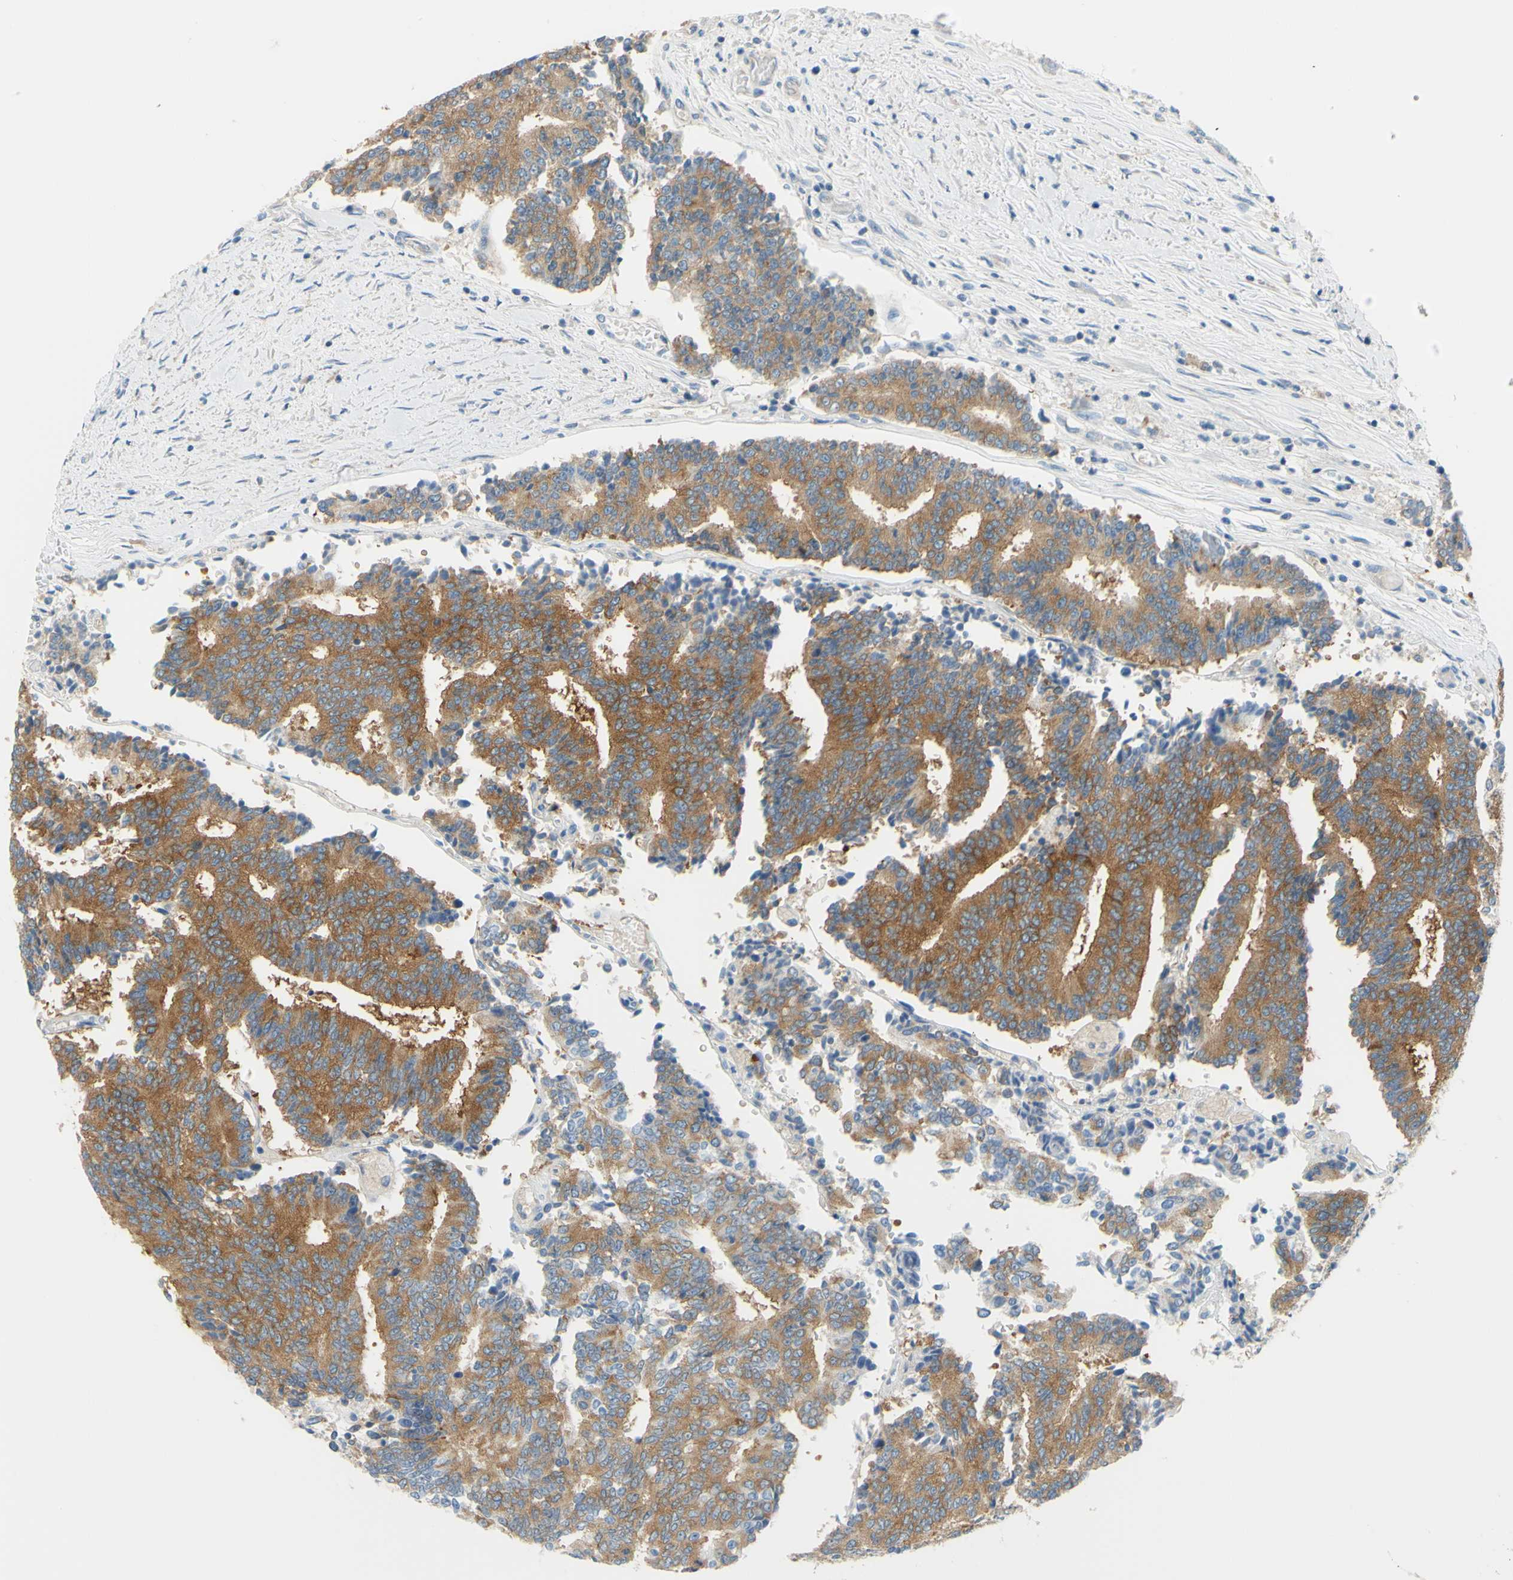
{"staining": {"intensity": "moderate", "quantity": ">75%", "location": "cytoplasmic/membranous"}, "tissue": "prostate cancer", "cell_type": "Tumor cells", "image_type": "cancer", "snomed": [{"axis": "morphology", "description": "Normal tissue, NOS"}, {"axis": "morphology", "description": "Adenocarcinoma, High grade"}, {"axis": "topography", "description": "Prostate"}, {"axis": "topography", "description": "Seminal veicle"}], "caption": "This histopathology image exhibits immunohistochemistry staining of human prostate adenocarcinoma (high-grade), with medium moderate cytoplasmic/membranous positivity in approximately >75% of tumor cells.", "gene": "FRMD4B", "patient": {"sex": "male", "age": 55}}